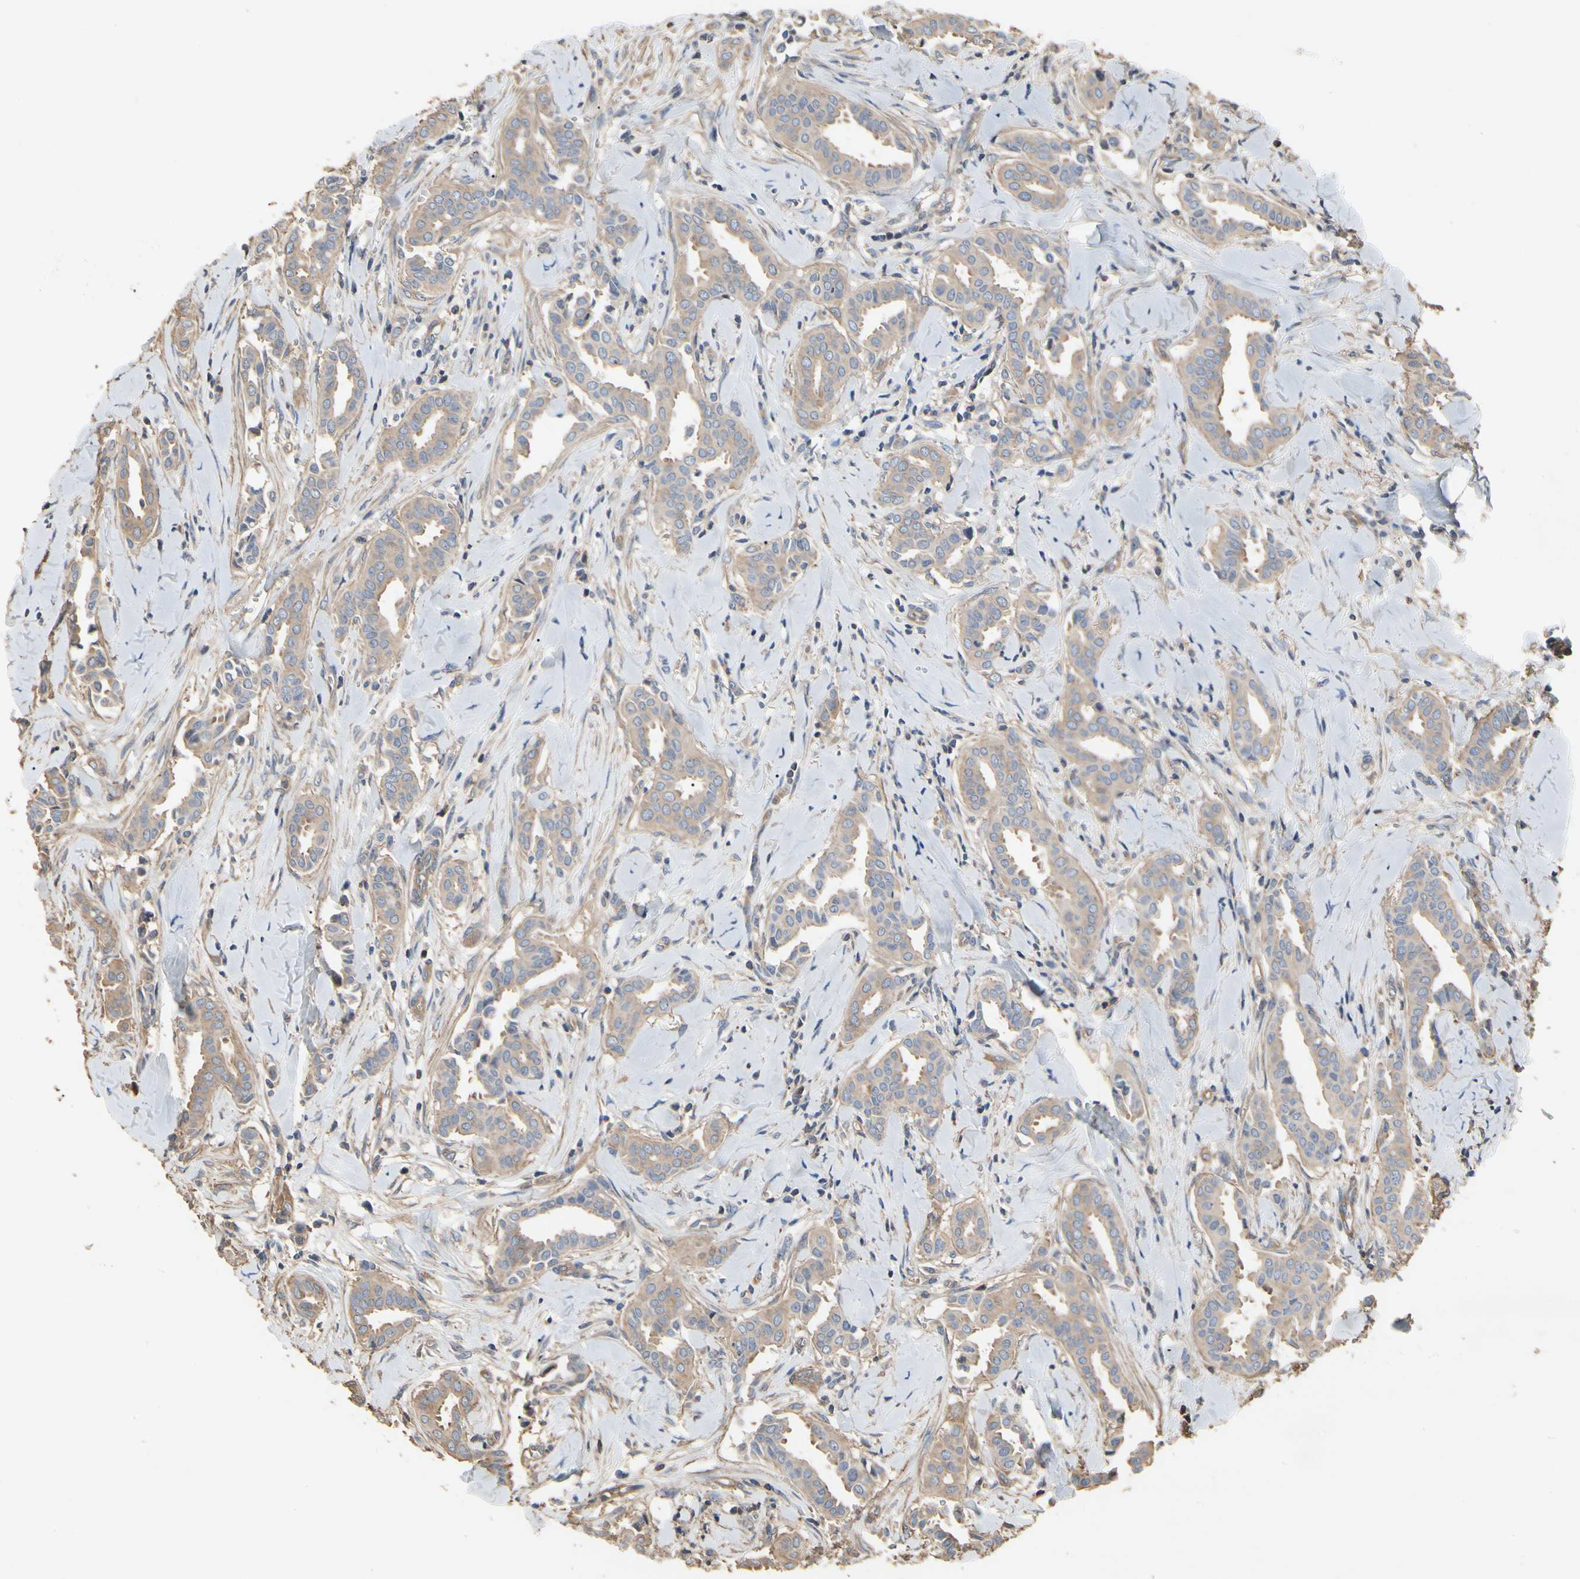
{"staining": {"intensity": "weak", "quantity": ">75%", "location": "cytoplasmic/membranous"}, "tissue": "head and neck cancer", "cell_type": "Tumor cells", "image_type": "cancer", "snomed": [{"axis": "morphology", "description": "Adenocarcinoma, NOS"}, {"axis": "topography", "description": "Salivary gland"}, {"axis": "topography", "description": "Head-Neck"}], "caption": "Protein expression analysis of human head and neck cancer (adenocarcinoma) reveals weak cytoplasmic/membranous positivity in approximately >75% of tumor cells. Nuclei are stained in blue.", "gene": "PDZK1", "patient": {"sex": "female", "age": 59}}